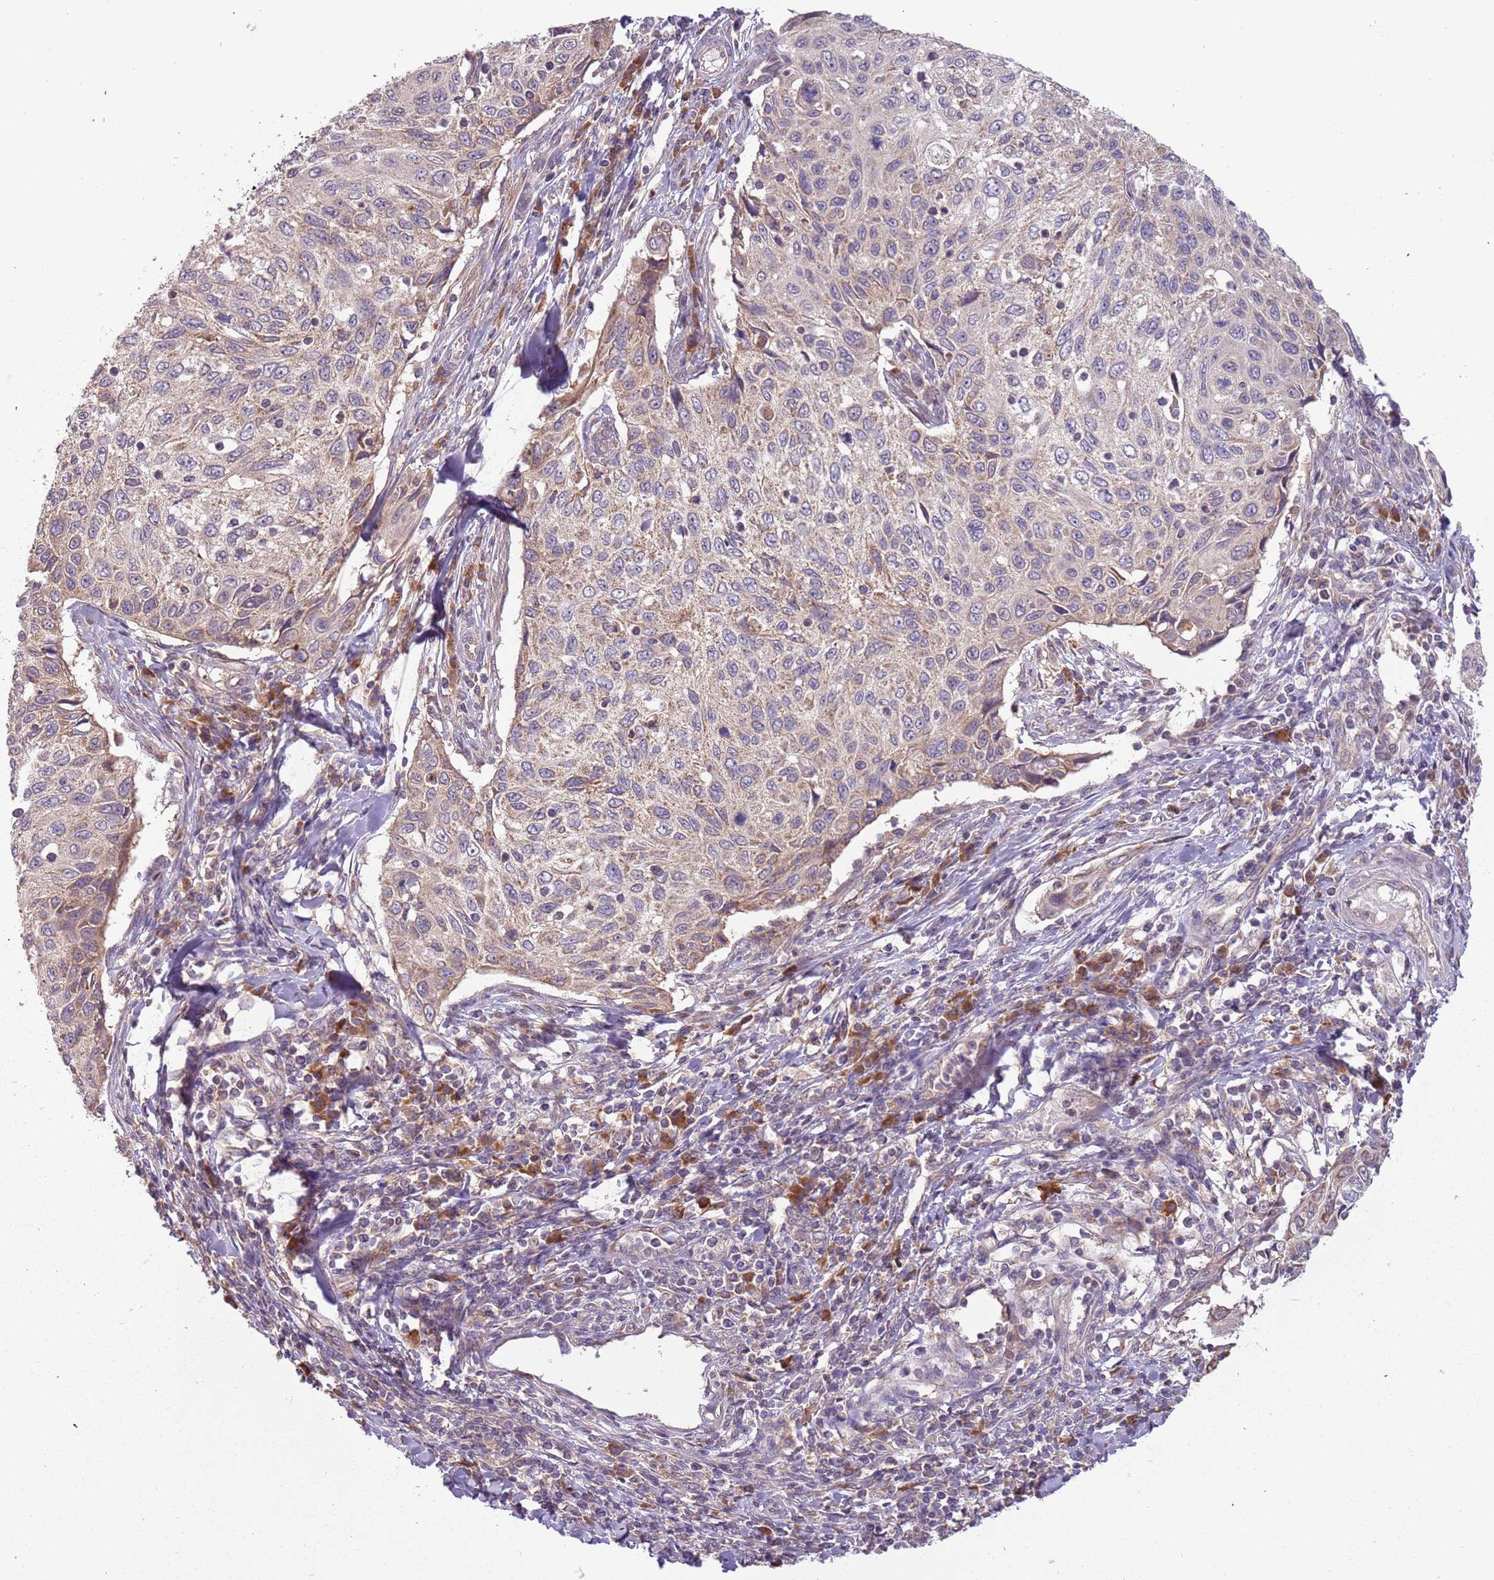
{"staining": {"intensity": "weak", "quantity": ">75%", "location": "cytoplasmic/membranous"}, "tissue": "cervical cancer", "cell_type": "Tumor cells", "image_type": "cancer", "snomed": [{"axis": "morphology", "description": "Squamous cell carcinoma, NOS"}, {"axis": "topography", "description": "Cervix"}], "caption": "A photomicrograph of squamous cell carcinoma (cervical) stained for a protein shows weak cytoplasmic/membranous brown staining in tumor cells. The protein of interest is stained brown, and the nuclei are stained in blue (DAB IHC with brightfield microscopy, high magnification).", "gene": "FECH", "patient": {"sex": "female", "age": 70}}